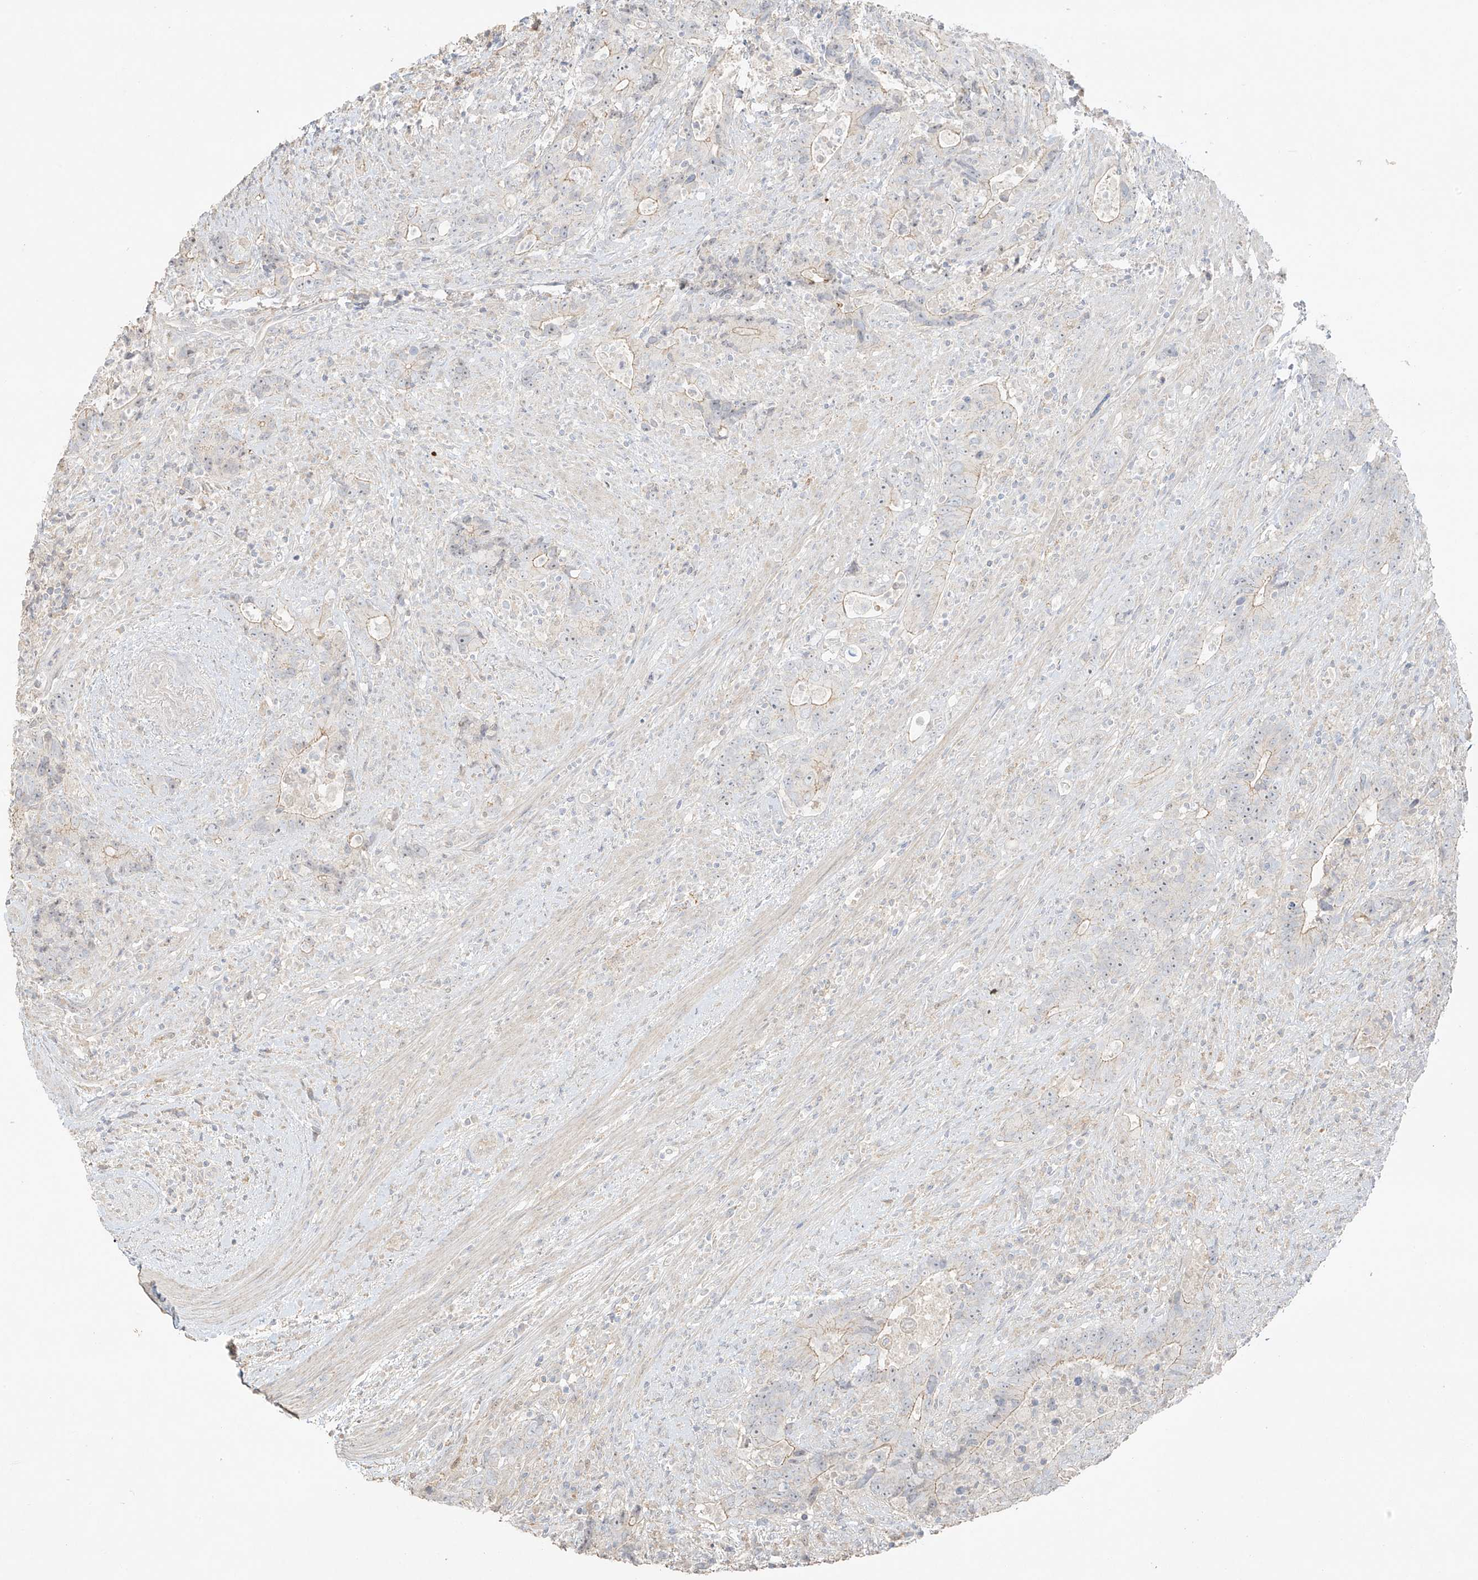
{"staining": {"intensity": "weak", "quantity": ">75%", "location": "cytoplasmic/membranous"}, "tissue": "colorectal cancer", "cell_type": "Tumor cells", "image_type": "cancer", "snomed": [{"axis": "morphology", "description": "Adenocarcinoma, NOS"}, {"axis": "topography", "description": "Colon"}], "caption": "Human colorectal cancer (adenocarcinoma) stained with a protein marker displays weak staining in tumor cells.", "gene": "ZBTB41", "patient": {"sex": "female", "age": 75}}